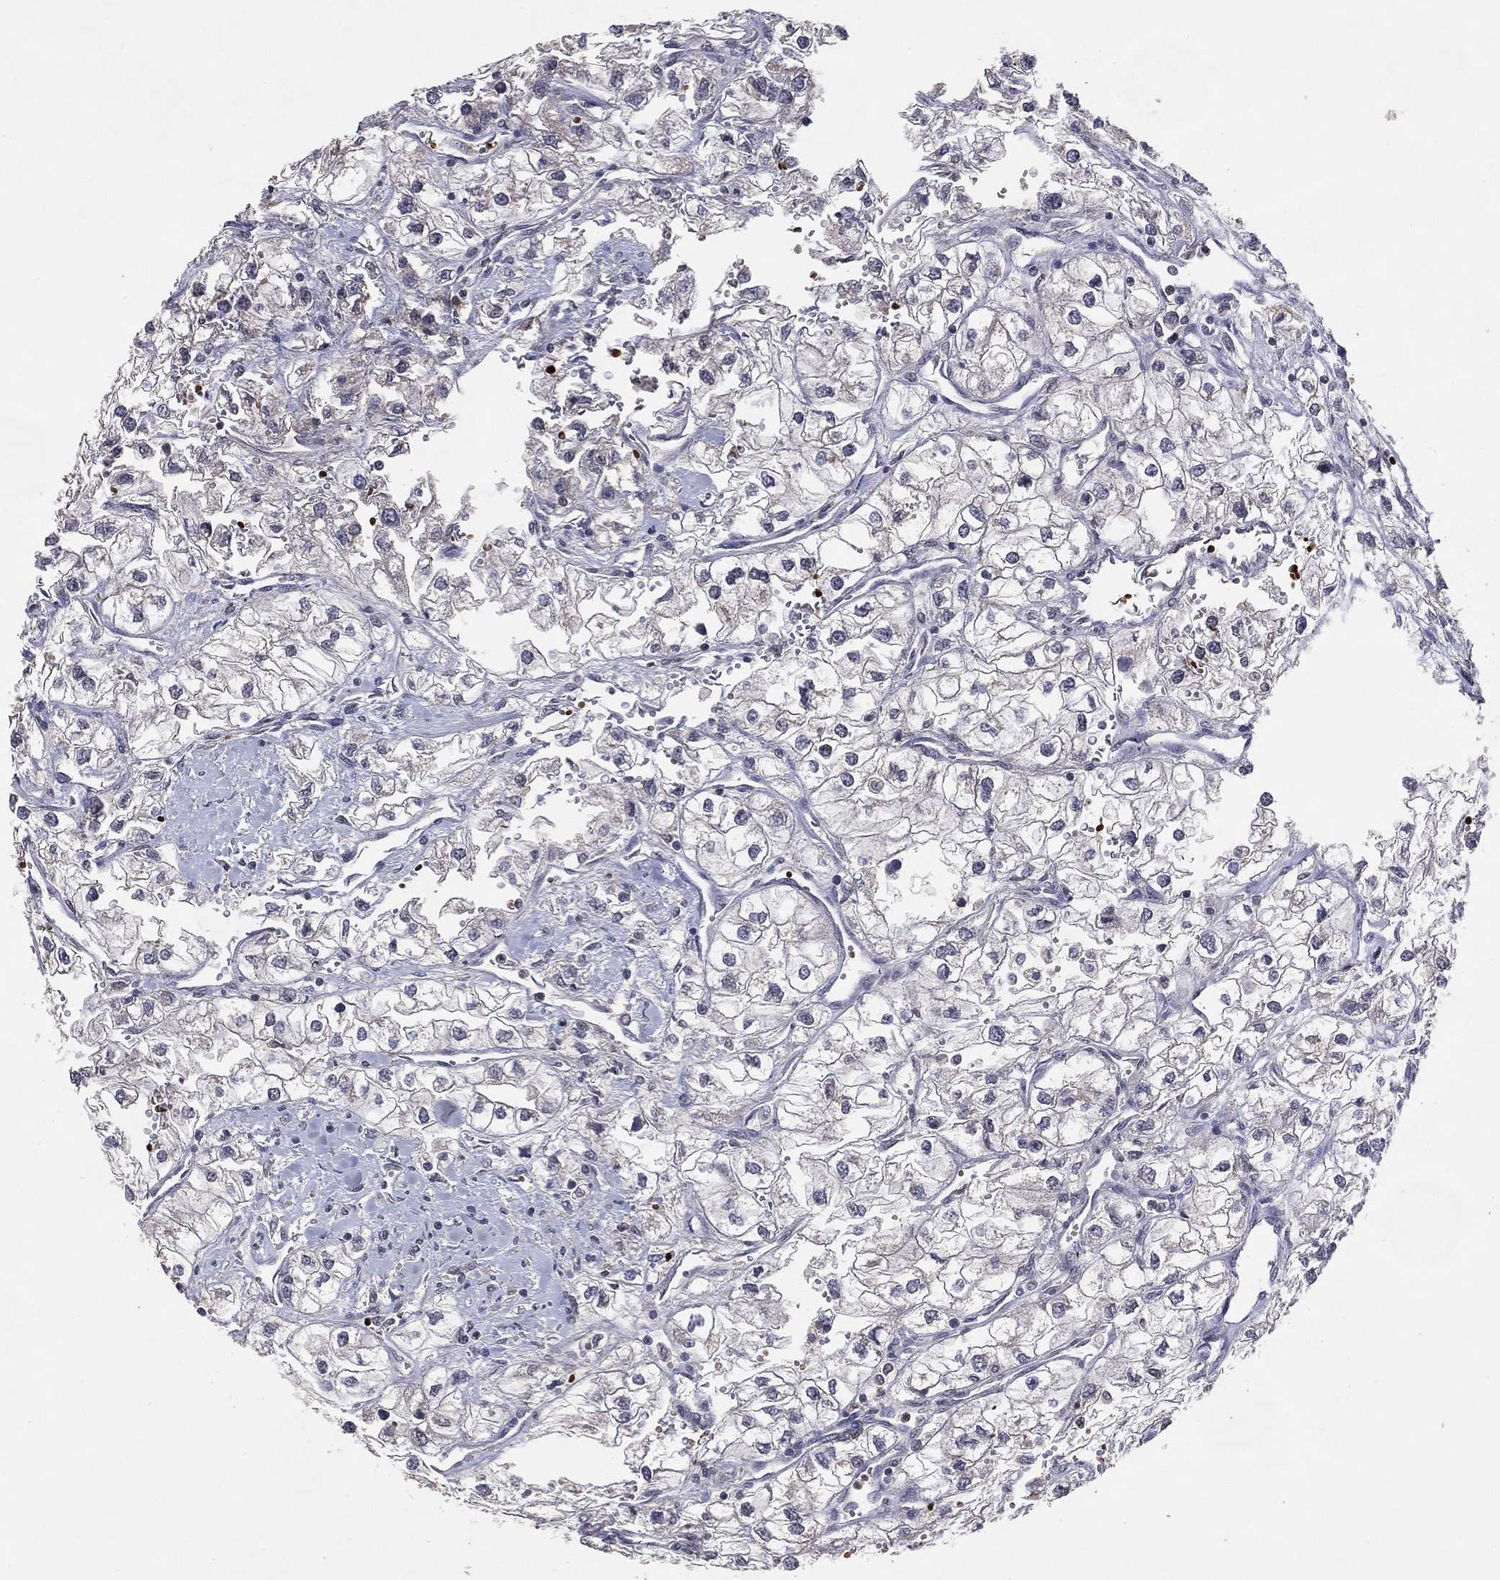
{"staining": {"intensity": "negative", "quantity": "none", "location": "none"}, "tissue": "renal cancer", "cell_type": "Tumor cells", "image_type": "cancer", "snomed": [{"axis": "morphology", "description": "Adenocarcinoma, NOS"}, {"axis": "topography", "description": "Kidney"}], "caption": "Tumor cells show no significant protein expression in adenocarcinoma (renal).", "gene": "DNAH7", "patient": {"sex": "male", "age": 59}}